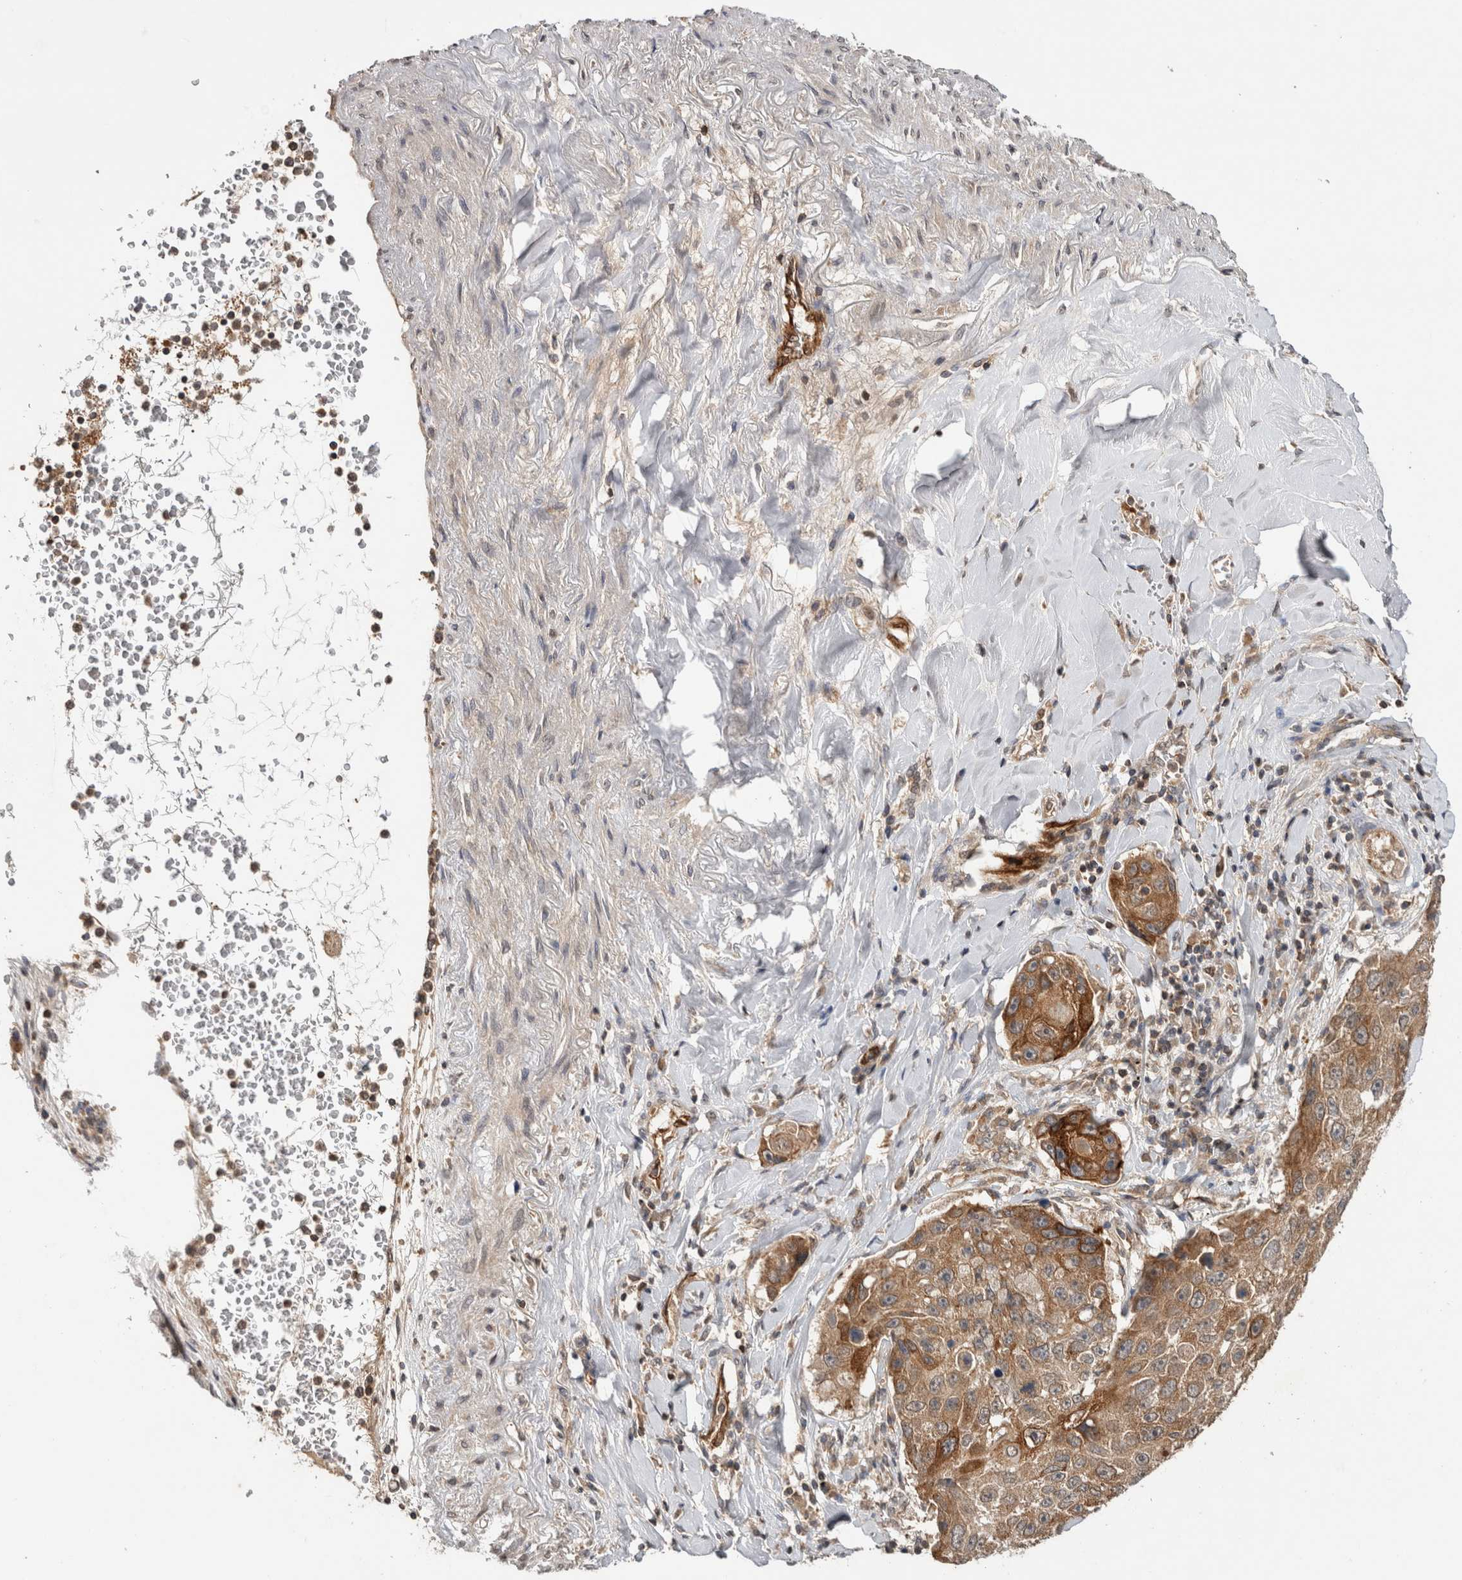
{"staining": {"intensity": "moderate", "quantity": ">75%", "location": "cytoplasmic/membranous"}, "tissue": "lung cancer", "cell_type": "Tumor cells", "image_type": "cancer", "snomed": [{"axis": "morphology", "description": "Squamous cell carcinoma, NOS"}, {"axis": "topography", "description": "Lung"}], "caption": "This histopathology image displays lung squamous cell carcinoma stained with immunohistochemistry to label a protein in brown. The cytoplasmic/membranous of tumor cells show moderate positivity for the protein. Nuclei are counter-stained blue.", "gene": "HMOX2", "patient": {"sex": "male", "age": 61}}